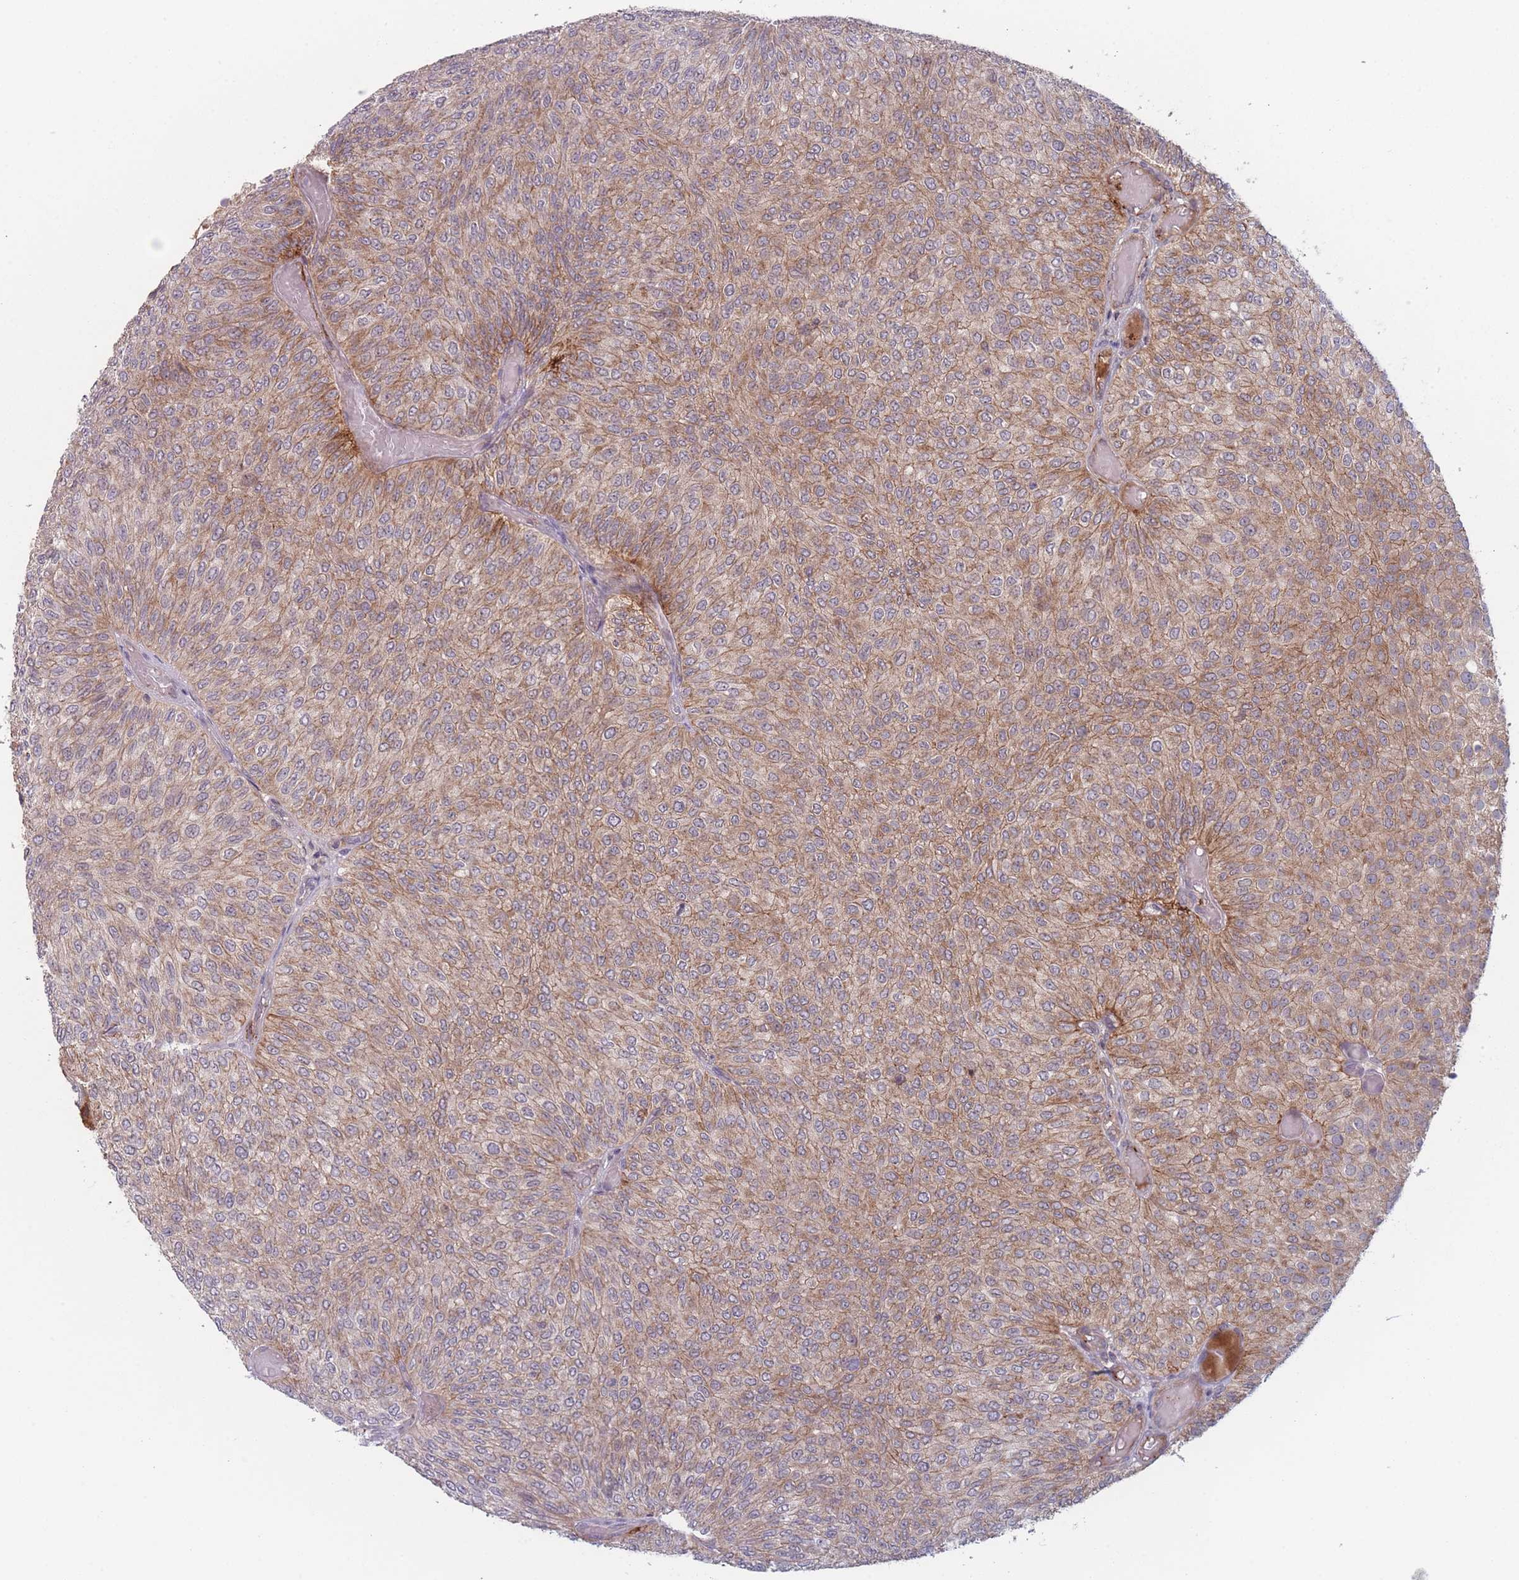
{"staining": {"intensity": "moderate", "quantity": ">75%", "location": "cytoplasmic/membranous"}, "tissue": "urothelial cancer", "cell_type": "Tumor cells", "image_type": "cancer", "snomed": [{"axis": "morphology", "description": "Urothelial carcinoma, Low grade"}, {"axis": "topography", "description": "Urinary bladder"}], "caption": "Human urothelial carcinoma (low-grade) stained with a brown dye demonstrates moderate cytoplasmic/membranous positive positivity in about >75% of tumor cells.", "gene": "TMEM232", "patient": {"sex": "male", "age": 78}}